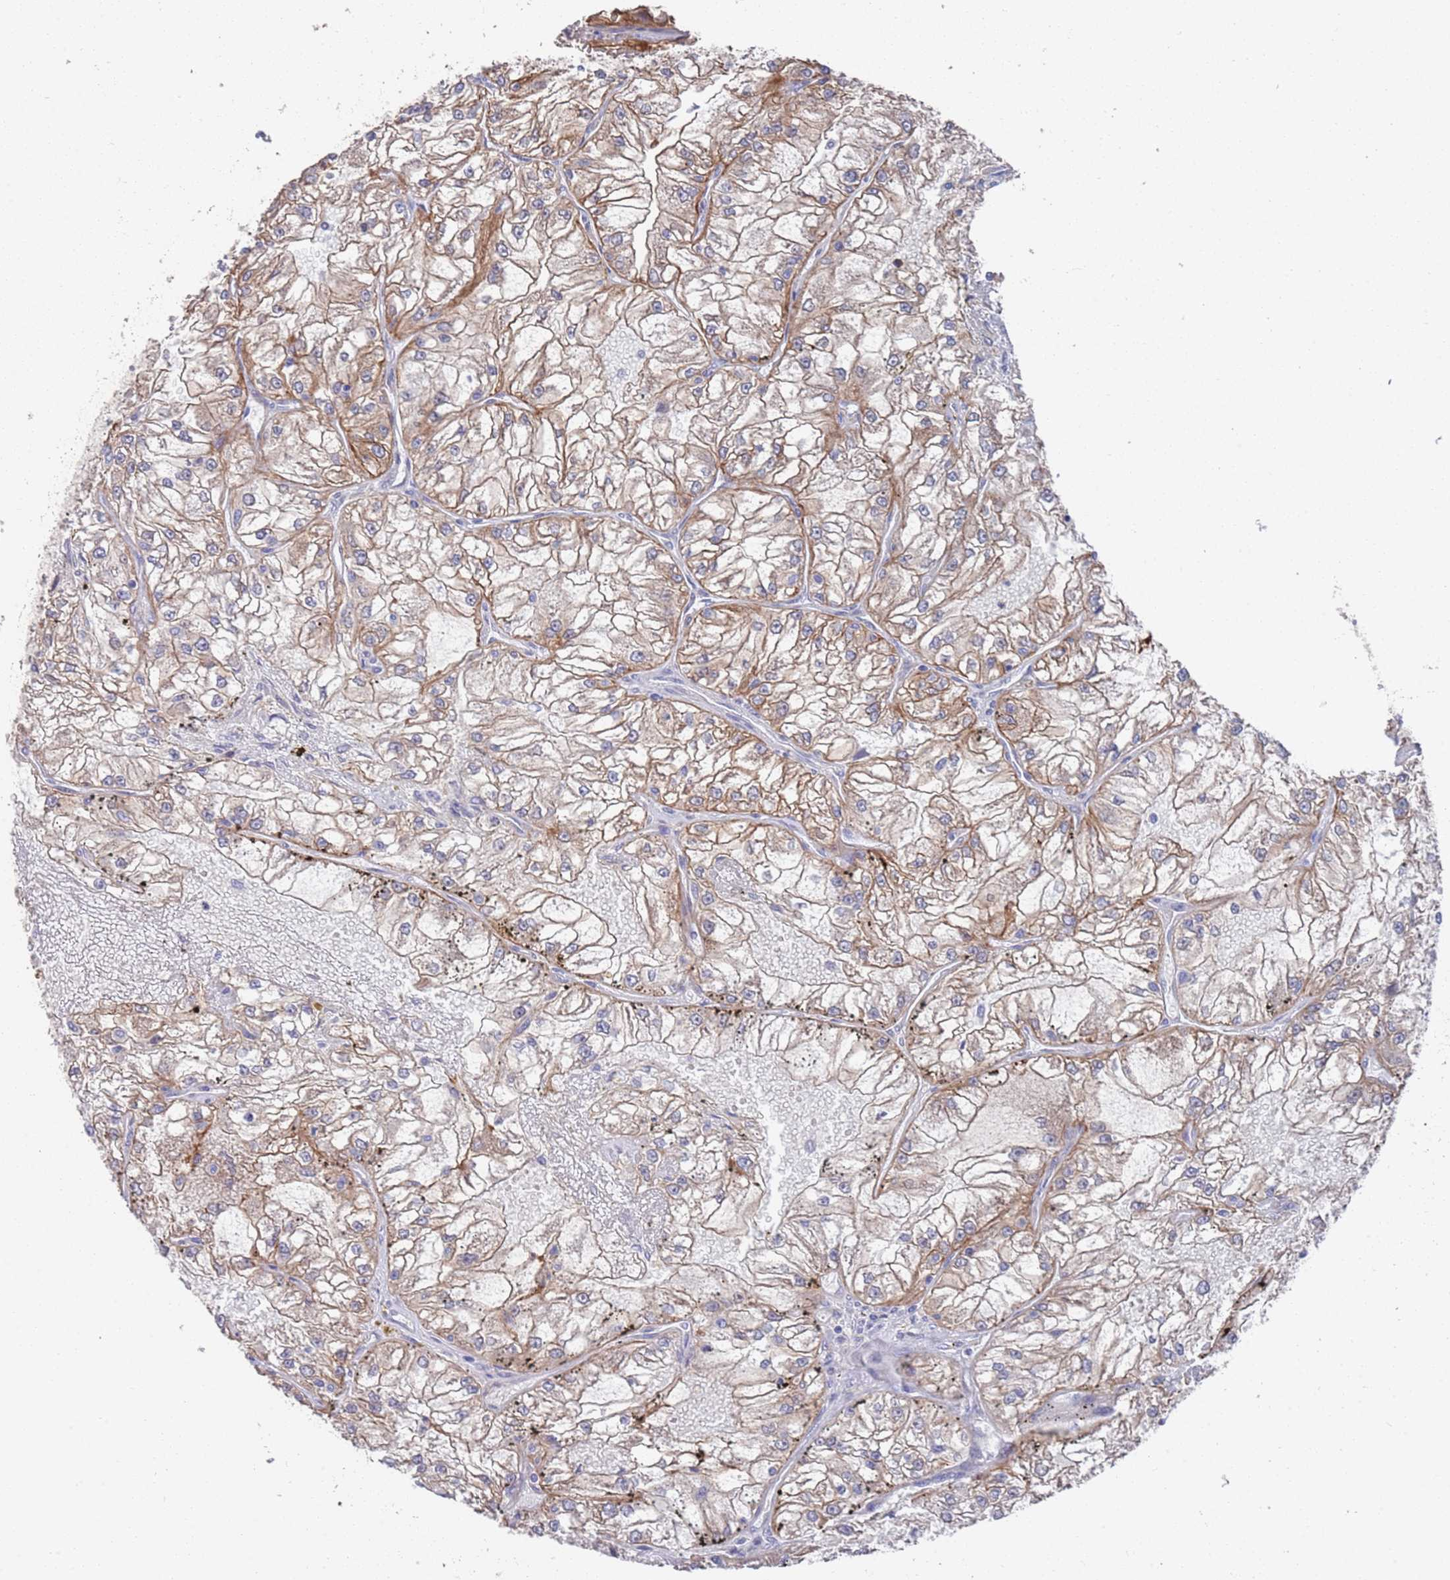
{"staining": {"intensity": "moderate", "quantity": ">75%", "location": "cytoplasmic/membranous"}, "tissue": "renal cancer", "cell_type": "Tumor cells", "image_type": "cancer", "snomed": [{"axis": "morphology", "description": "Adenocarcinoma, NOS"}, {"axis": "topography", "description": "Kidney"}], "caption": "About >75% of tumor cells in renal adenocarcinoma exhibit moderate cytoplasmic/membranous protein staining as visualized by brown immunohistochemical staining.", "gene": "ANK2", "patient": {"sex": "female", "age": 72}}